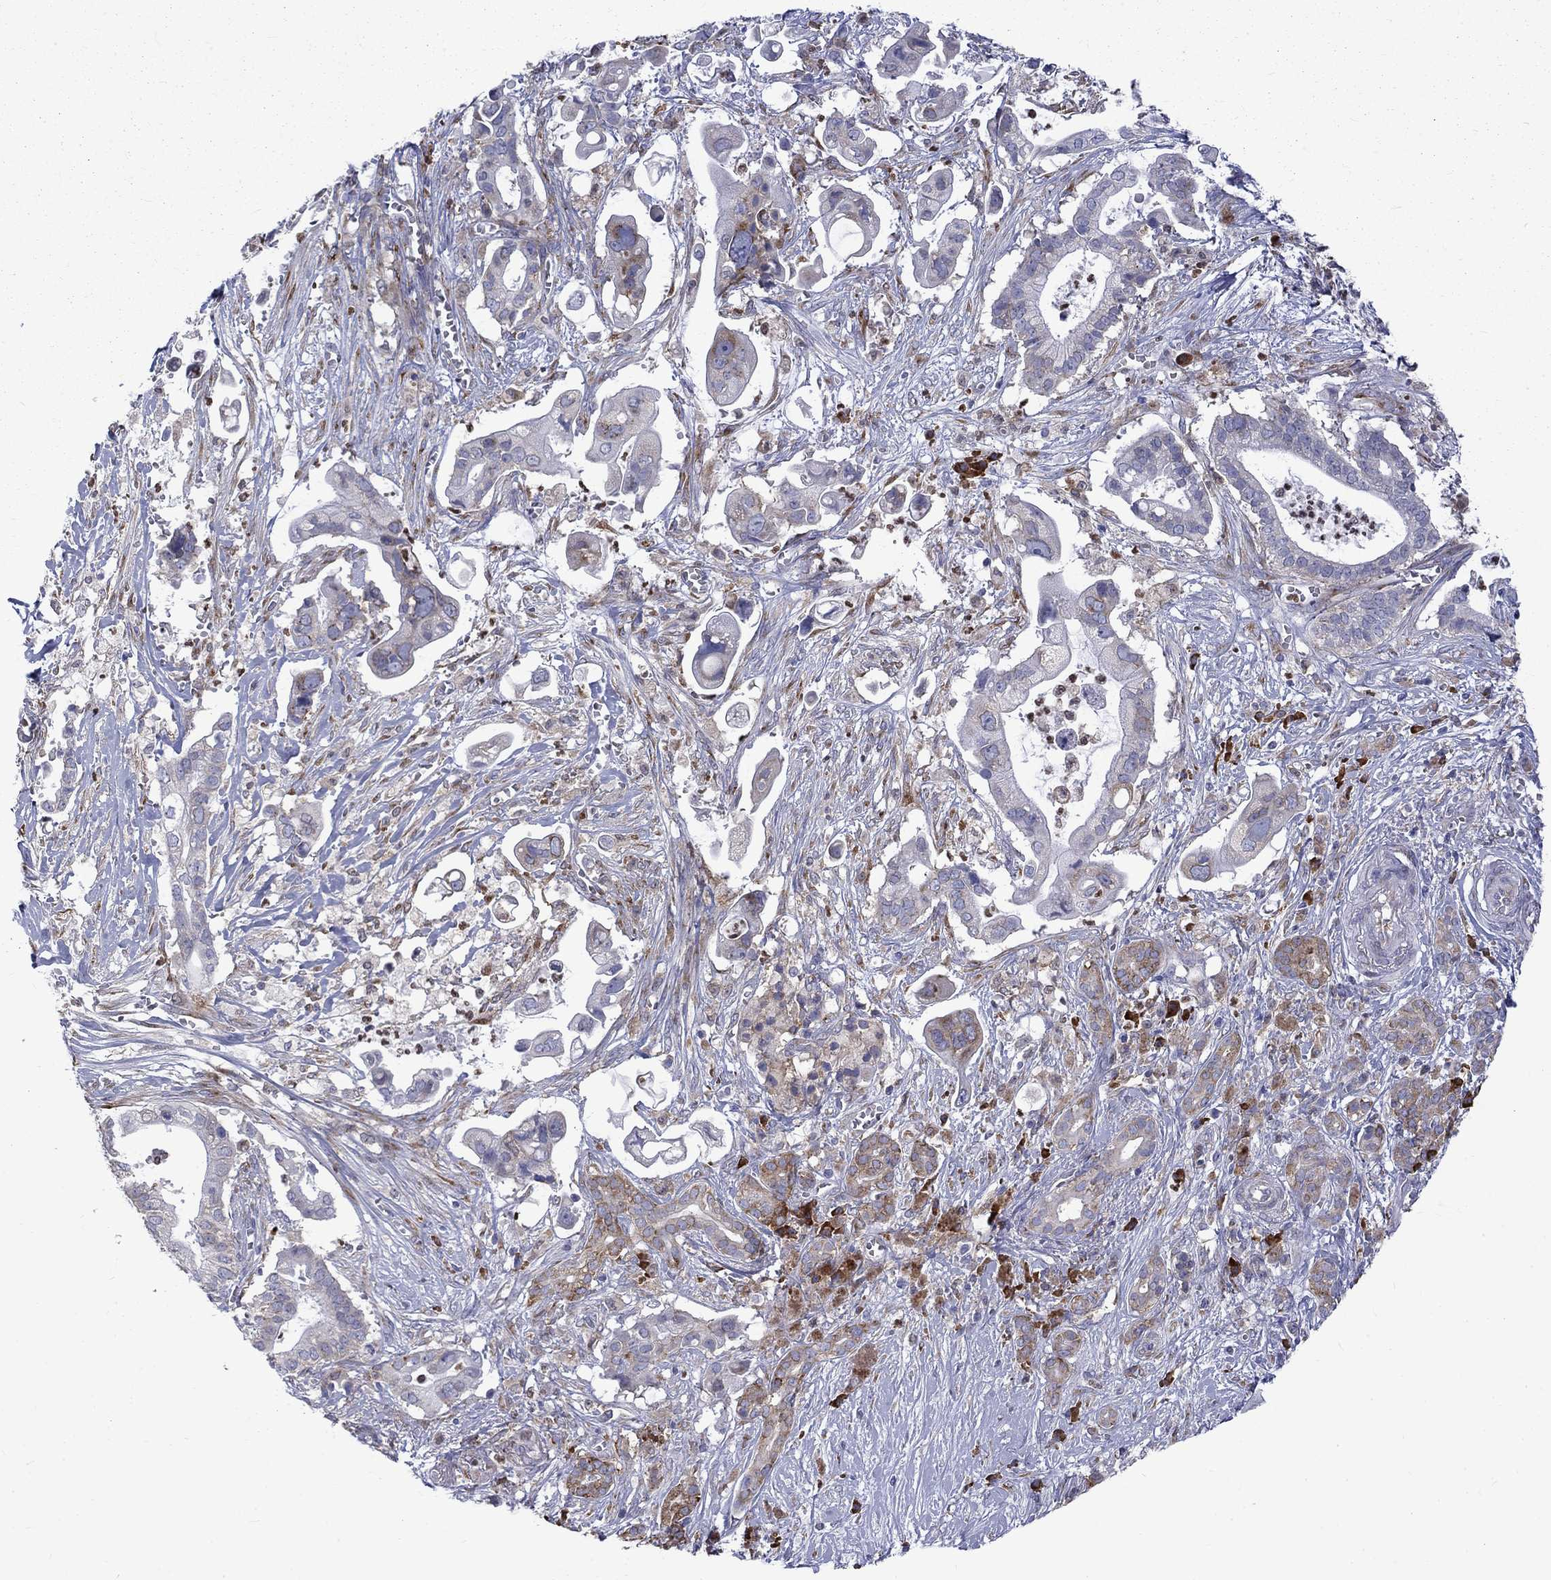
{"staining": {"intensity": "moderate", "quantity": "<25%", "location": "cytoplasmic/membranous"}, "tissue": "pancreatic cancer", "cell_type": "Tumor cells", "image_type": "cancer", "snomed": [{"axis": "morphology", "description": "Adenocarcinoma, NOS"}, {"axis": "topography", "description": "Pancreas"}], "caption": "Adenocarcinoma (pancreatic) tissue demonstrates moderate cytoplasmic/membranous expression in approximately <25% of tumor cells", "gene": "PABPC4", "patient": {"sex": "male", "age": 61}}